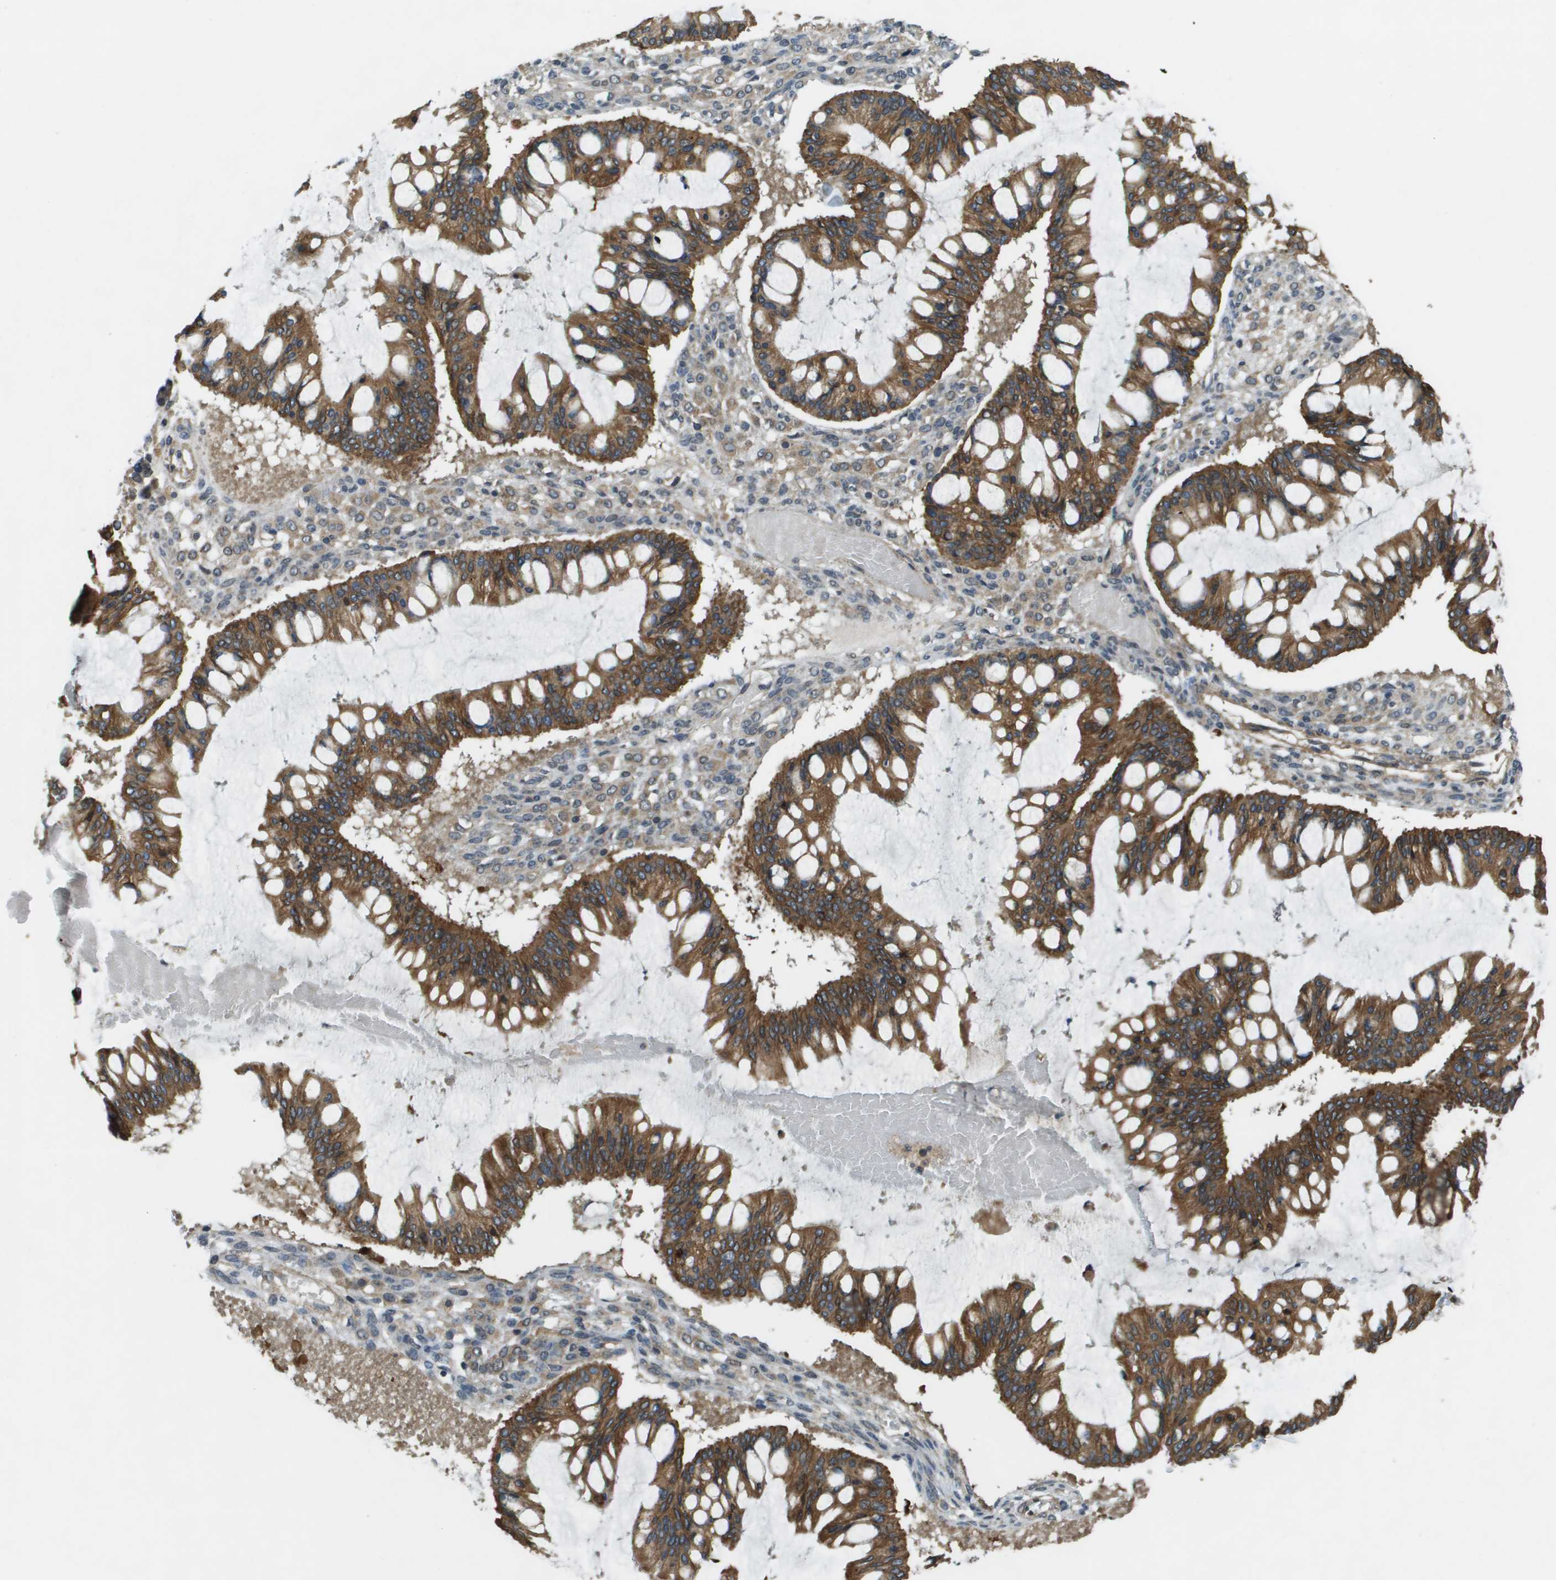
{"staining": {"intensity": "strong", "quantity": ">75%", "location": "cytoplasmic/membranous"}, "tissue": "ovarian cancer", "cell_type": "Tumor cells", "image_type": "cancer", "snomed": [{"axis": "morphology", "description": "Cystadenocarcinoma, mucinous, NOS"}, {"axis": "topography", "description": "Ovary"}], "caption": "Protein expression analysis of ovarian cancer (mucinous cystadenocarcinoma) reveals strong cytoplasmic/membranous staining in about >75% of tumor cells. (brown staining indicates protein expression, while blue staining denotes nuclei).", "gene": "CDKN2C", "patient": {"sex": "female", "age": 73}}